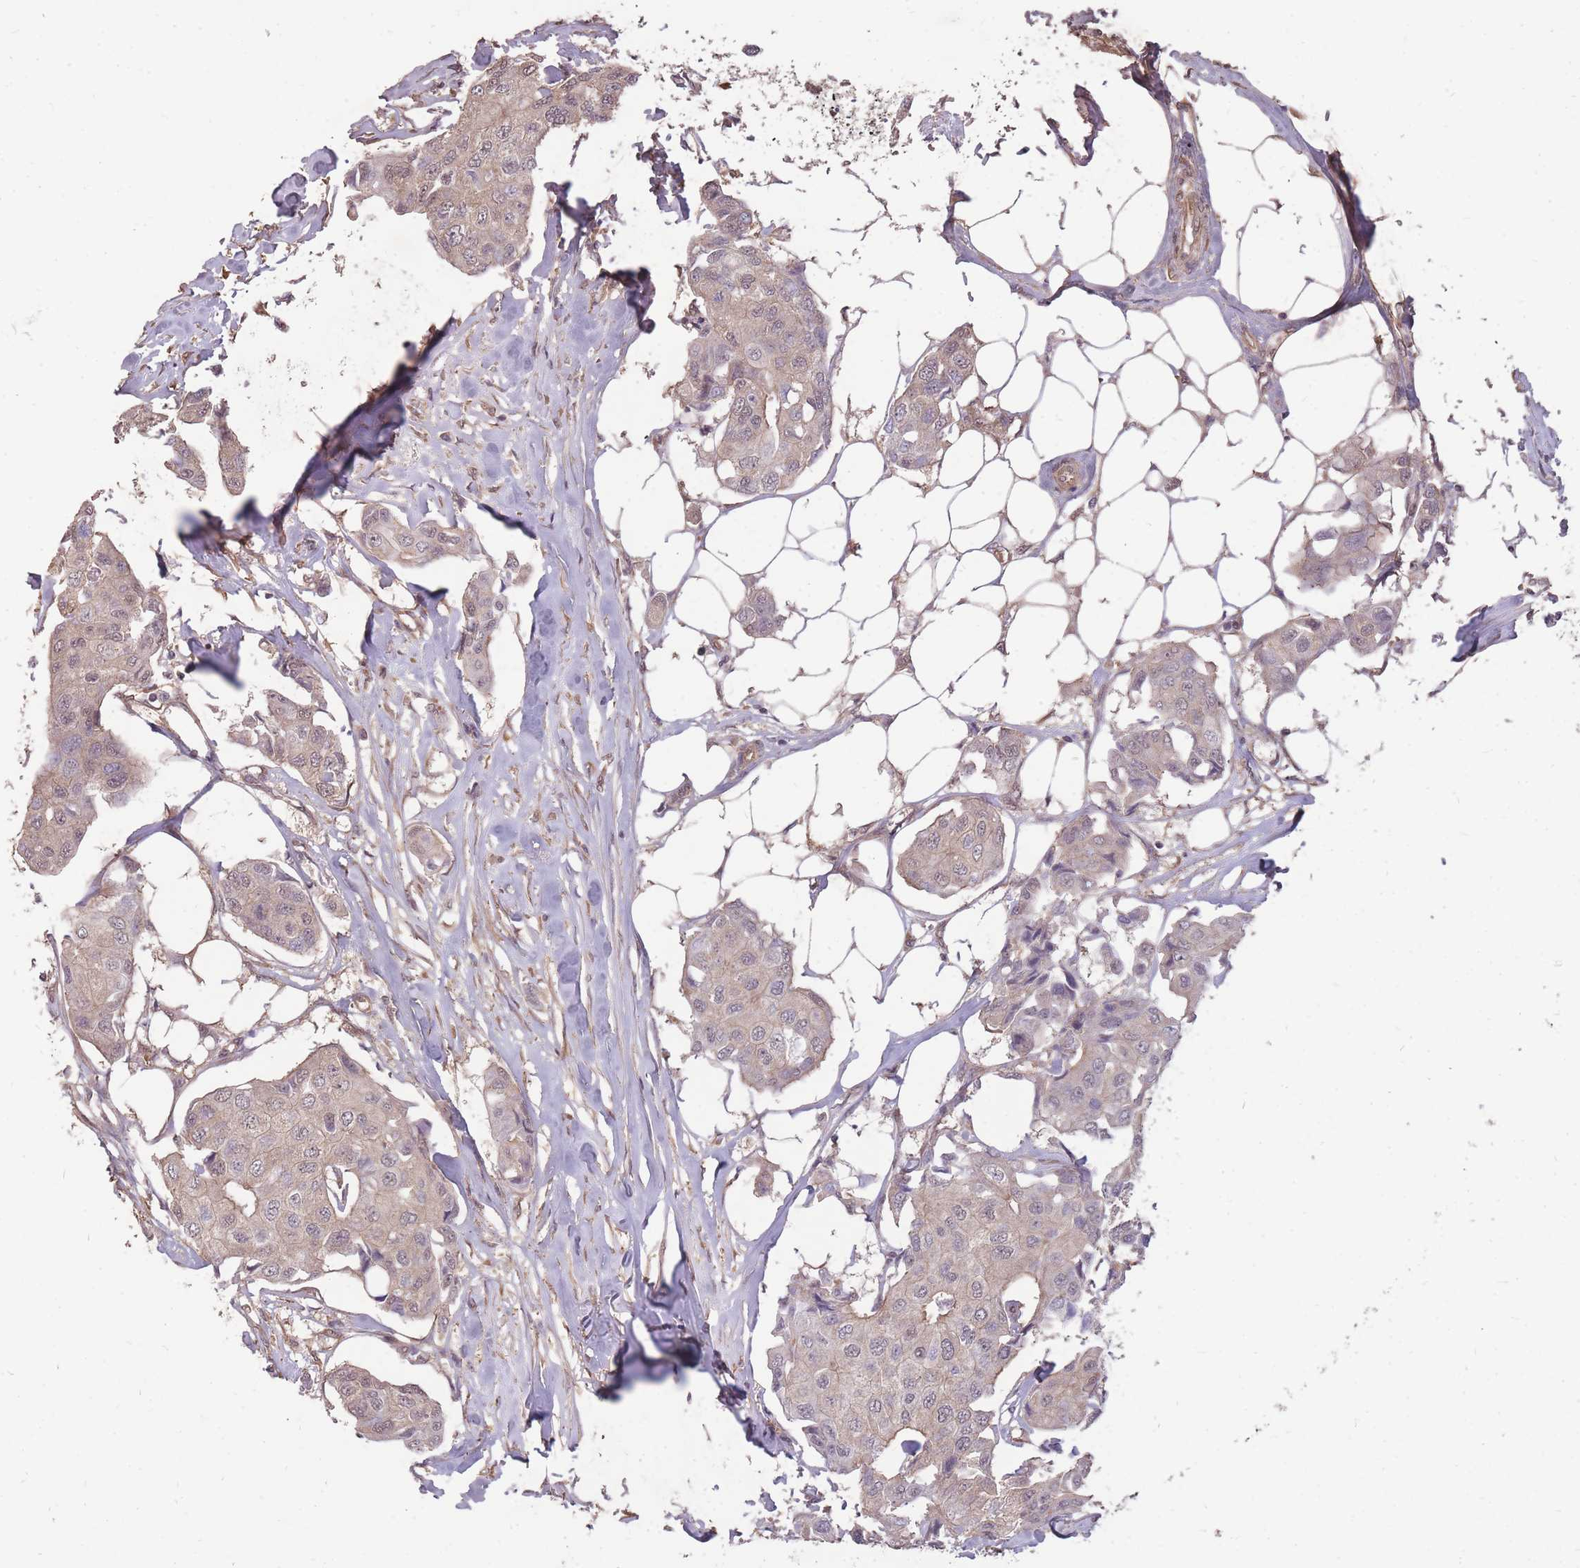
{"staining": {"intensity": "weak", "quantity": "25%-75%", "location": "cytoplasmic/membranous"}, "tissue": "breast cancer", "cell_type": "Tumor cells", "image_type": "cancer", "snomed": [{"axis": "morphology", "description": "Duct carcinoma"}, {"axis": "topography", "description": "Breast"}, {"axis": "topography", "description": "Lymph node"}], "caption": "This is a micrograph of immunohistochemistry (IHC) staining of breast cancer (invasive ductal carcinoma), which shows weak positivity in the cytoplasmic/membranous of tumor cells.", "gene": "DYNC1LI2", "patient": {"sex": "female", "age": 80}}